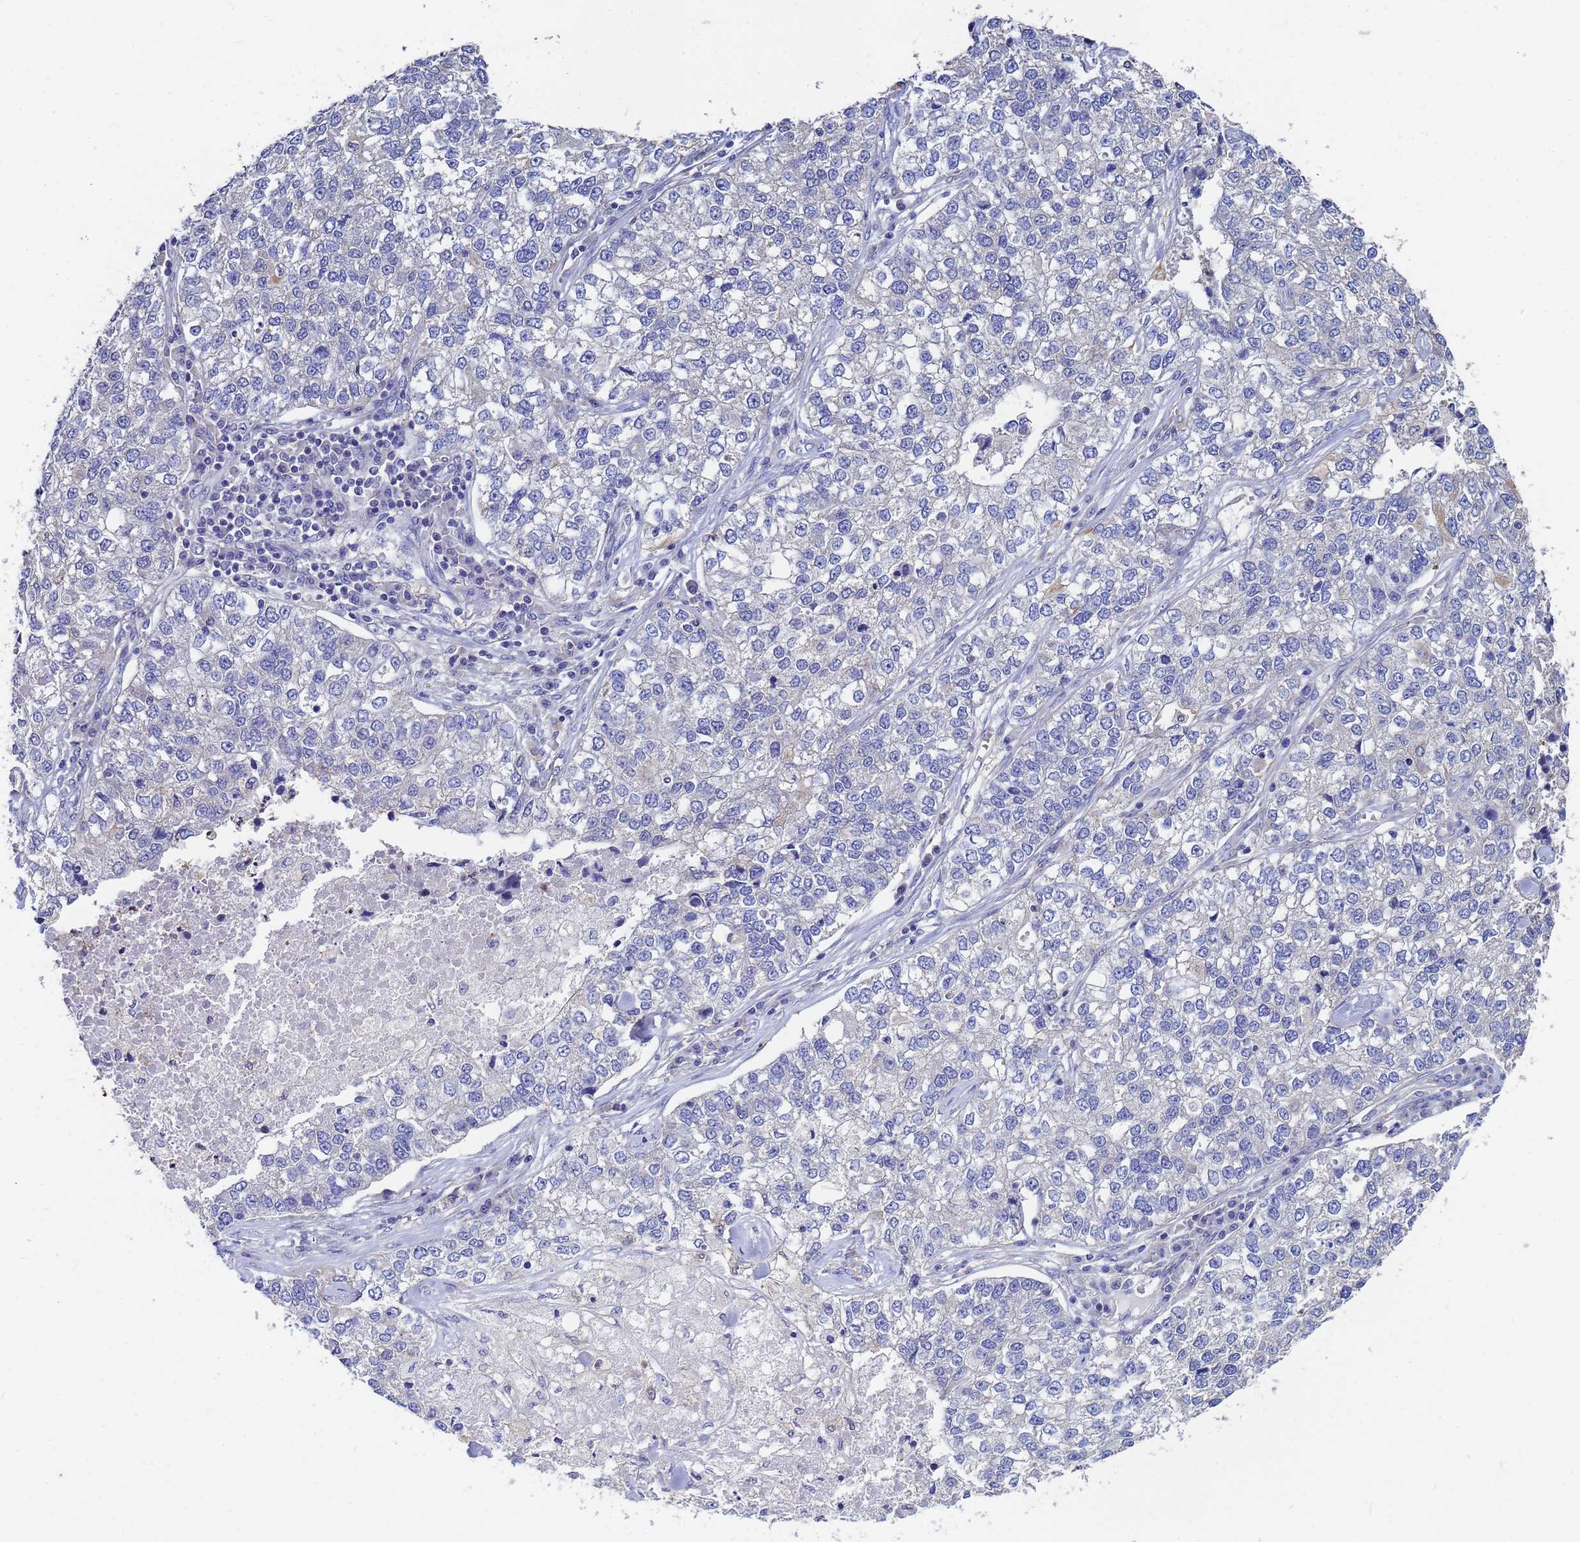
{"staining": {"intensity": "negative", "quantity": "none", "location": "none"}, "tissue": "lung cancer", "cell_type": "Tumor cells", "image_type": "cancer", "snomed": [{"axis": "morphology", "description": "Adenocarcinoma, NOS"}, {"axis": "topography", "description": "Lung"}], "caption": "Protein analysis of adenocarcinoma (lung) demonstrates no significant positivity in tumor cells. (DAB IHC visualized using brightfield microscopy, high magnification).", "gene": "TTLL11", "patient": {"sex": "male", "age": 49}}